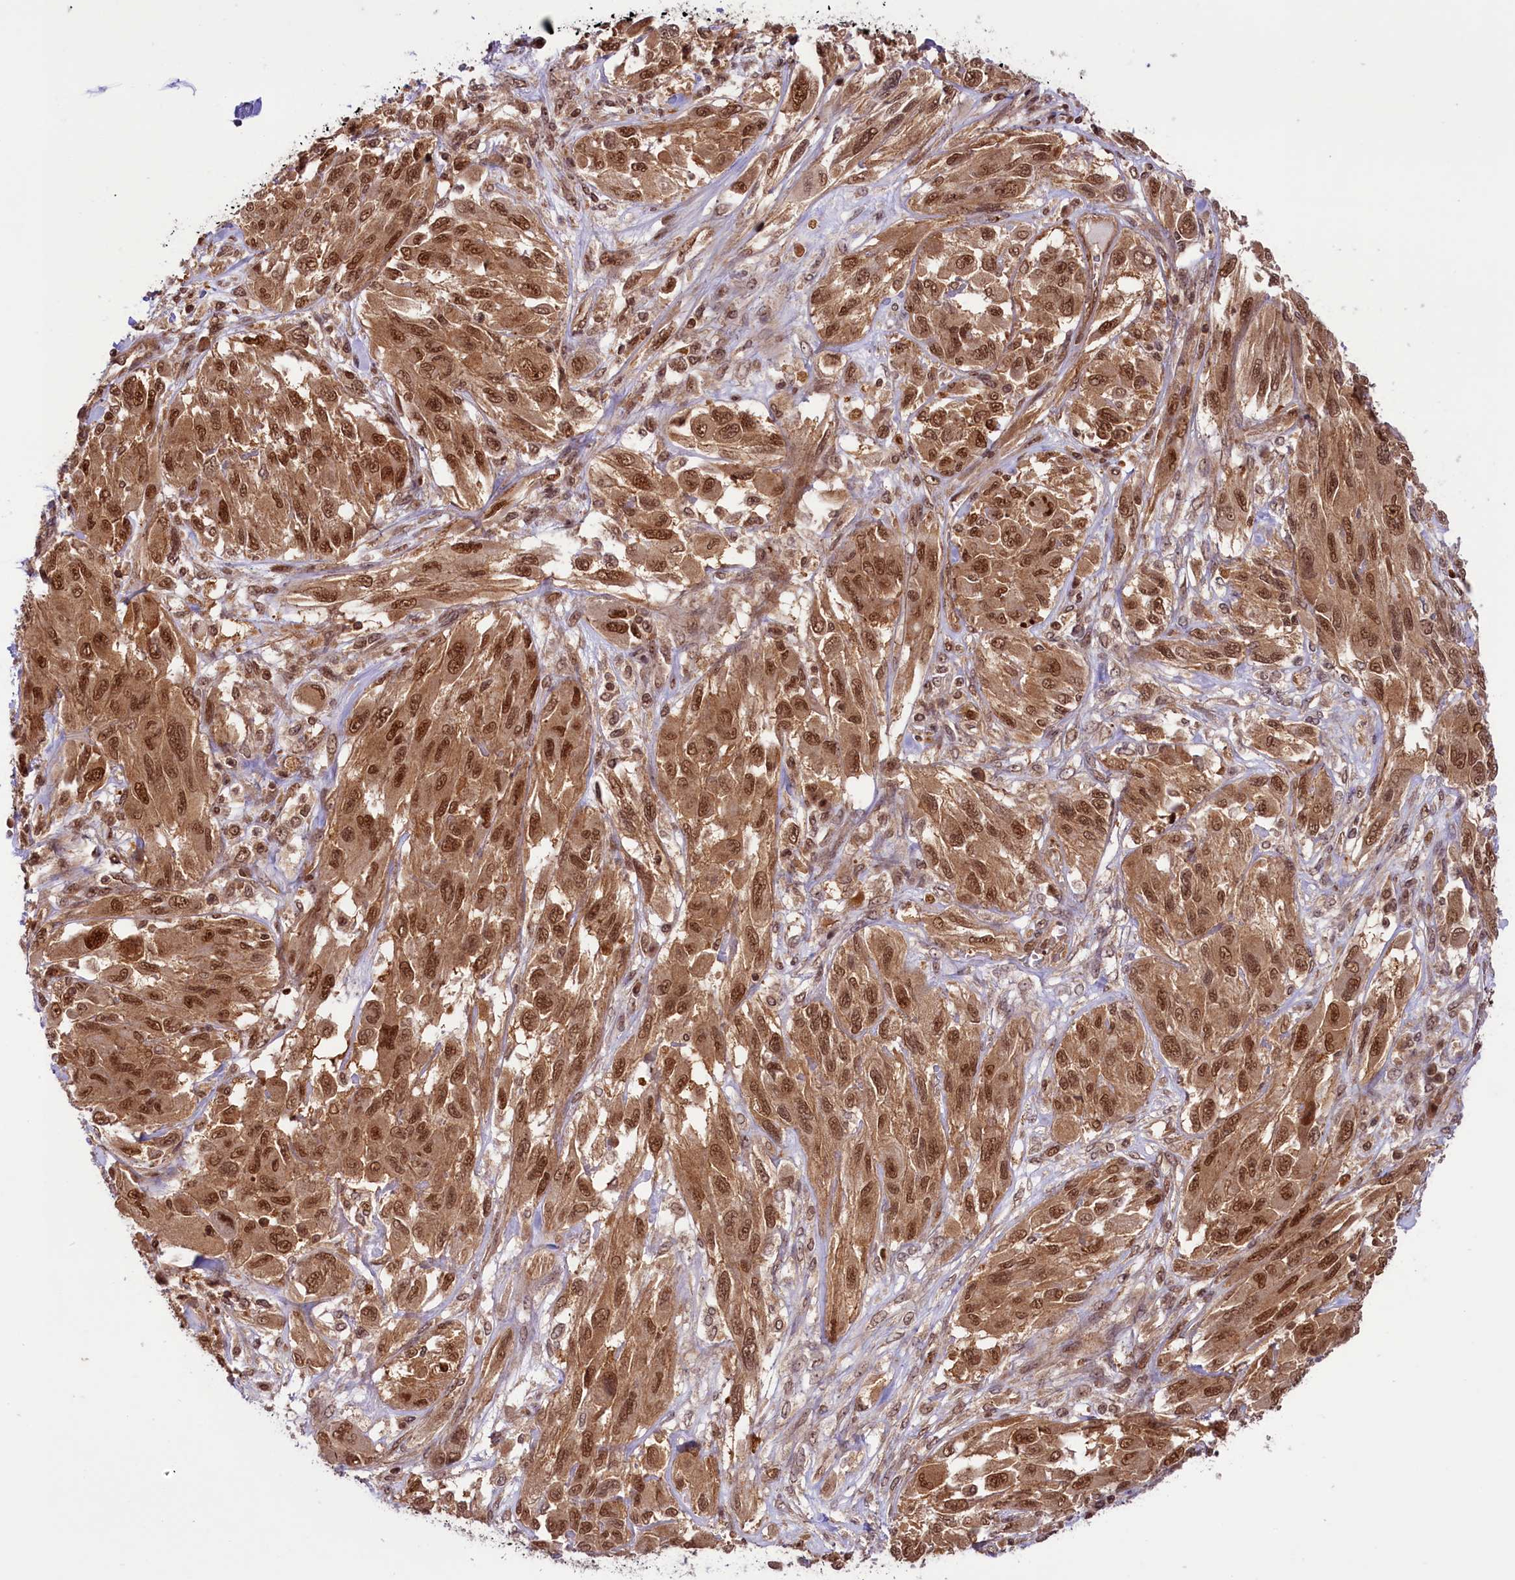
{"staining": {"intensity": "moderate", "quantity": ">75%", "location": "cytoplasmic/membranous,nuclear"}, "tissue": "melanoma", "cell_type": "Tumor cells", "image_type": "cancer", "snomed": [{"axis": "morphology", "description": "Malignant melanoma, NOS"}, {"axis": "topography", "description": "Skin"}], "caption": "Melanoma stained with DAB (3,3'-diaminobenzidine) immunohistochemistry reveals medium levels of moderate cytoplasmic/membranous and nuclear positivity in about >75% of tumor cells.", "gene": "SLC7A6OS", "patient": {"sex": "female", "age": 91}}